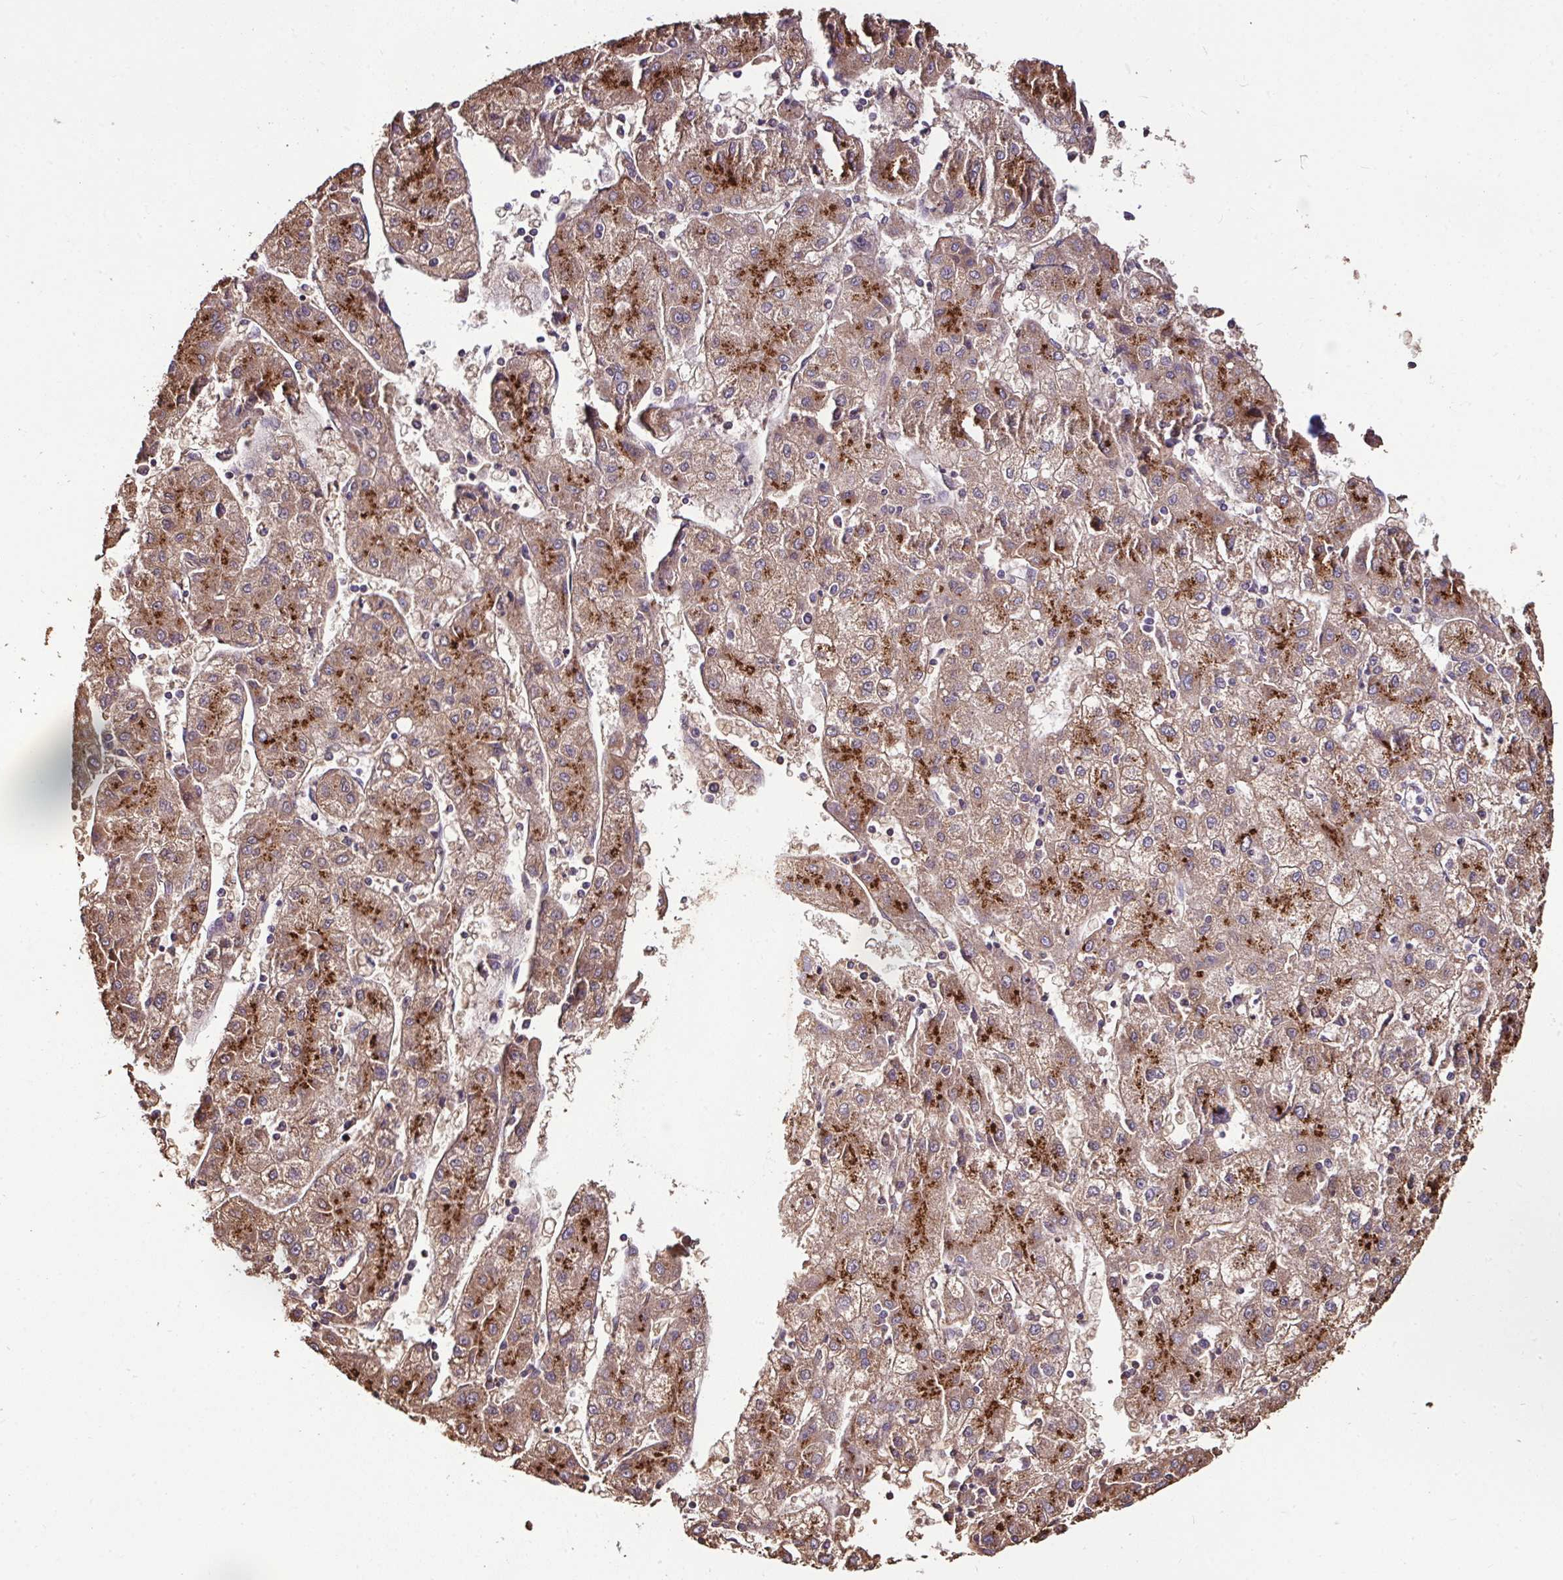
{"staining": {"intensity": "strong", "quantity": ">75%", "location": "cytoplasmic/membranous"}, "tissue": "liver cancer", "cell_type": "Tumor cells", "image_type": "cancer", "snomed": [{"axis": "morphology", "description": "Carcinoma, Hepatocellular, NOS"}, {"axis": "topography", "description": "Liver"}], "caption": "Immunohistochemical staining of liver hepatocellular carcinoma shows strong cytoplasmic/membranous protein expression in approximately >75% of tumor cells.", "gene": "CPD", "patient": {"sex": "male", "age": 72}}